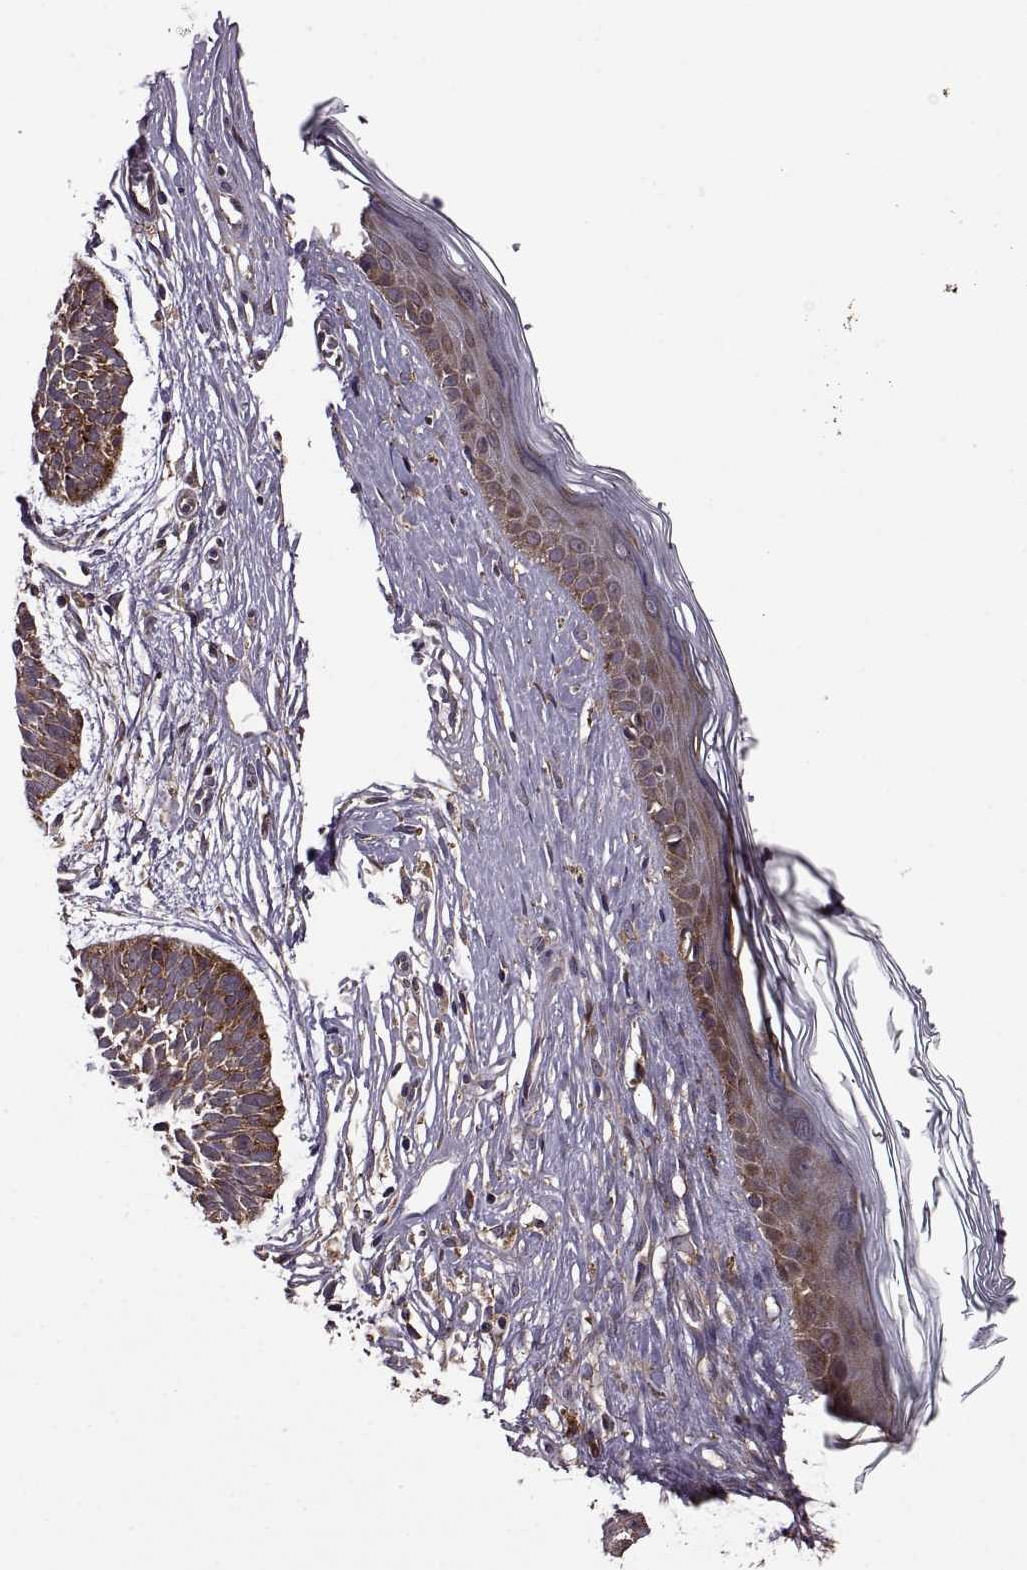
{"staining": {"intensity": "strong", "quantity": ">75%", "location": "cytoplasmic/membranous"}, "tissue": "skin cancer", "cell_type": "Tumor cells", "image_type": "cancer", "snomed": [{"axis": "morphology", "description": "Basal cell carcinoma"}, {"axis": "topography", "description": "Skin"}], "caption": "DAB immunohistochemical staining of basal cell carcinoma (skin) reveals strong cytoplasmic/membranous protein staining in about >75% of tumor cells.", "gene": "URI1", "patient": {"sex": "male", "age": 85}}